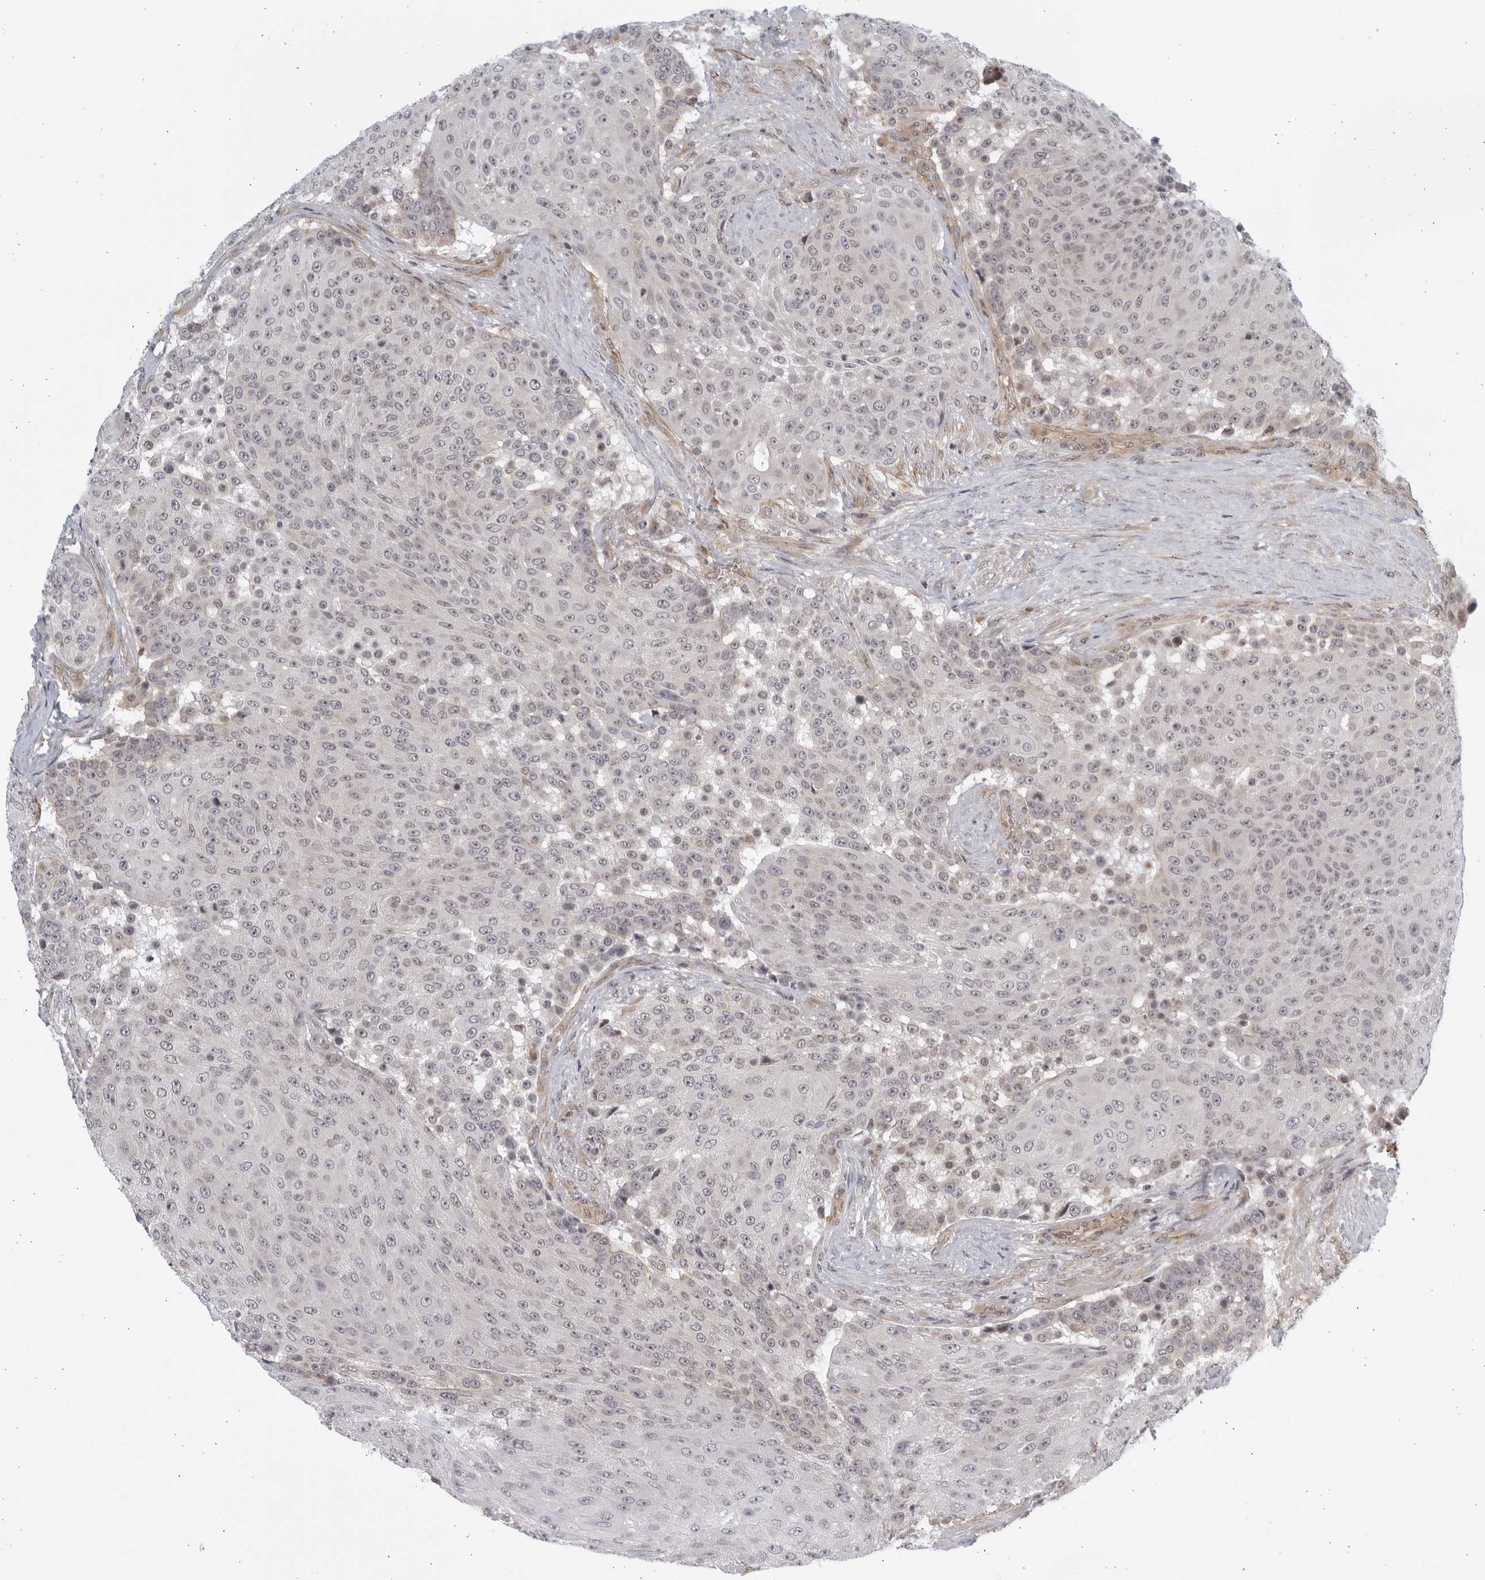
{"staining": {"intensity": "negative", "quantity": "none", "location": "none"}, "tissue": "urothelial cancer", "cell_type": "Tumor cells", "image_type": "cancer", "snomed": [{"axis": "morphology", "description": "Urothelial carcinoma, High grade"}, {"axis": "topography", "description": "Urinary bladder"}], "caption": "Tumor cells show no significant protein expression in urothelial cancer. (DAB (3,3'-diaminobenzidine) immunohistochemistry with hematoxylin counter stain).", "gene": "SERTAD4", "patient": {"sex": "female", "age": 63}}